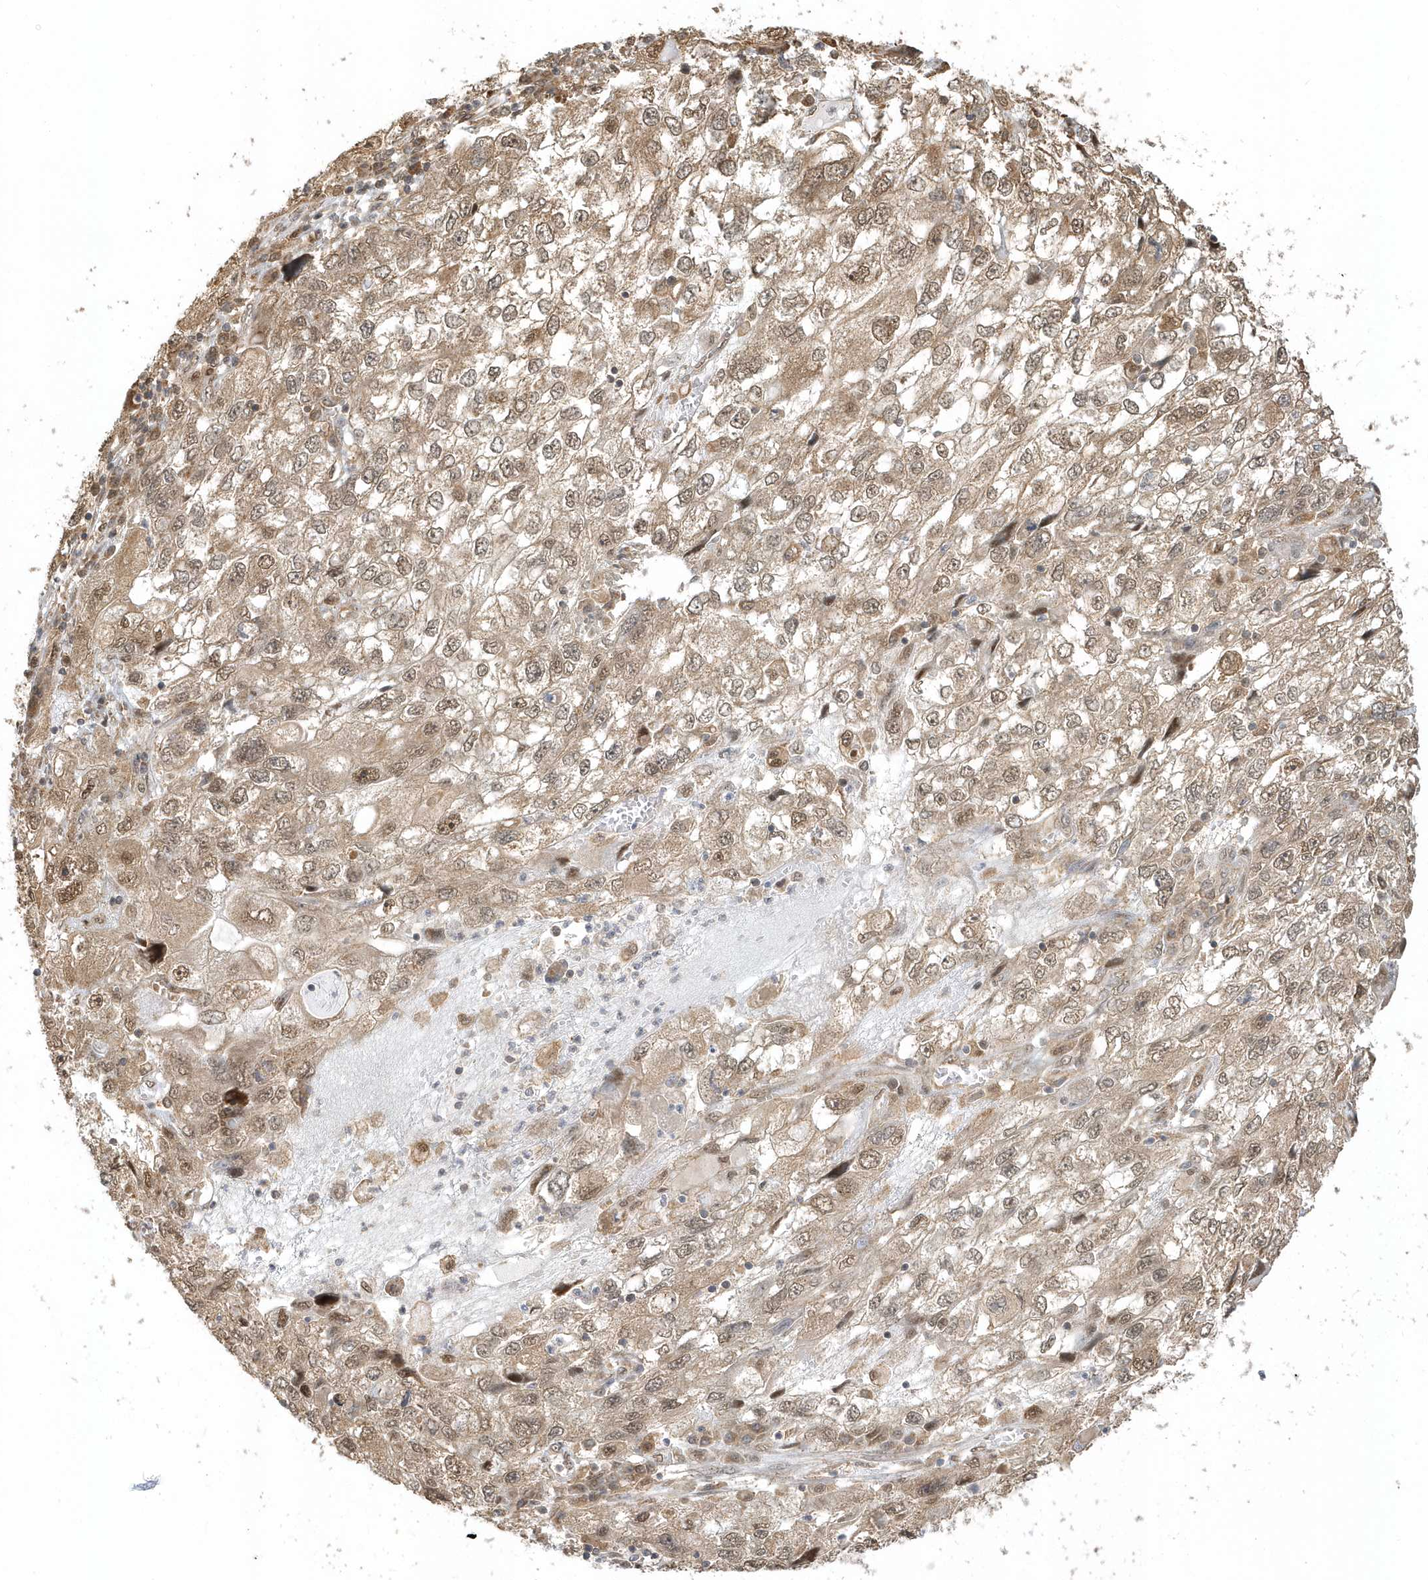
{"staining": {"intensity": "moderate", "quantity": ">75%", "location": "nuclear"}, "tissue": "endometrial cancer", "cell_type": "Tumor cells", "image_type": "cancer", "snomed": [{"axis": "morphology", "description": "Adenocarcinoma, NOS"}, {"axis": "topography", "description": "Endometrium"}], "caption": "This is an image of immunohistochemistry (IHC) staining of endometrial adenocarcinoma, which shows moderate positivity in the nuclear of tumor cells.", "gene": "PSMD6", "patient": {"sex": "female", "age": 49}}